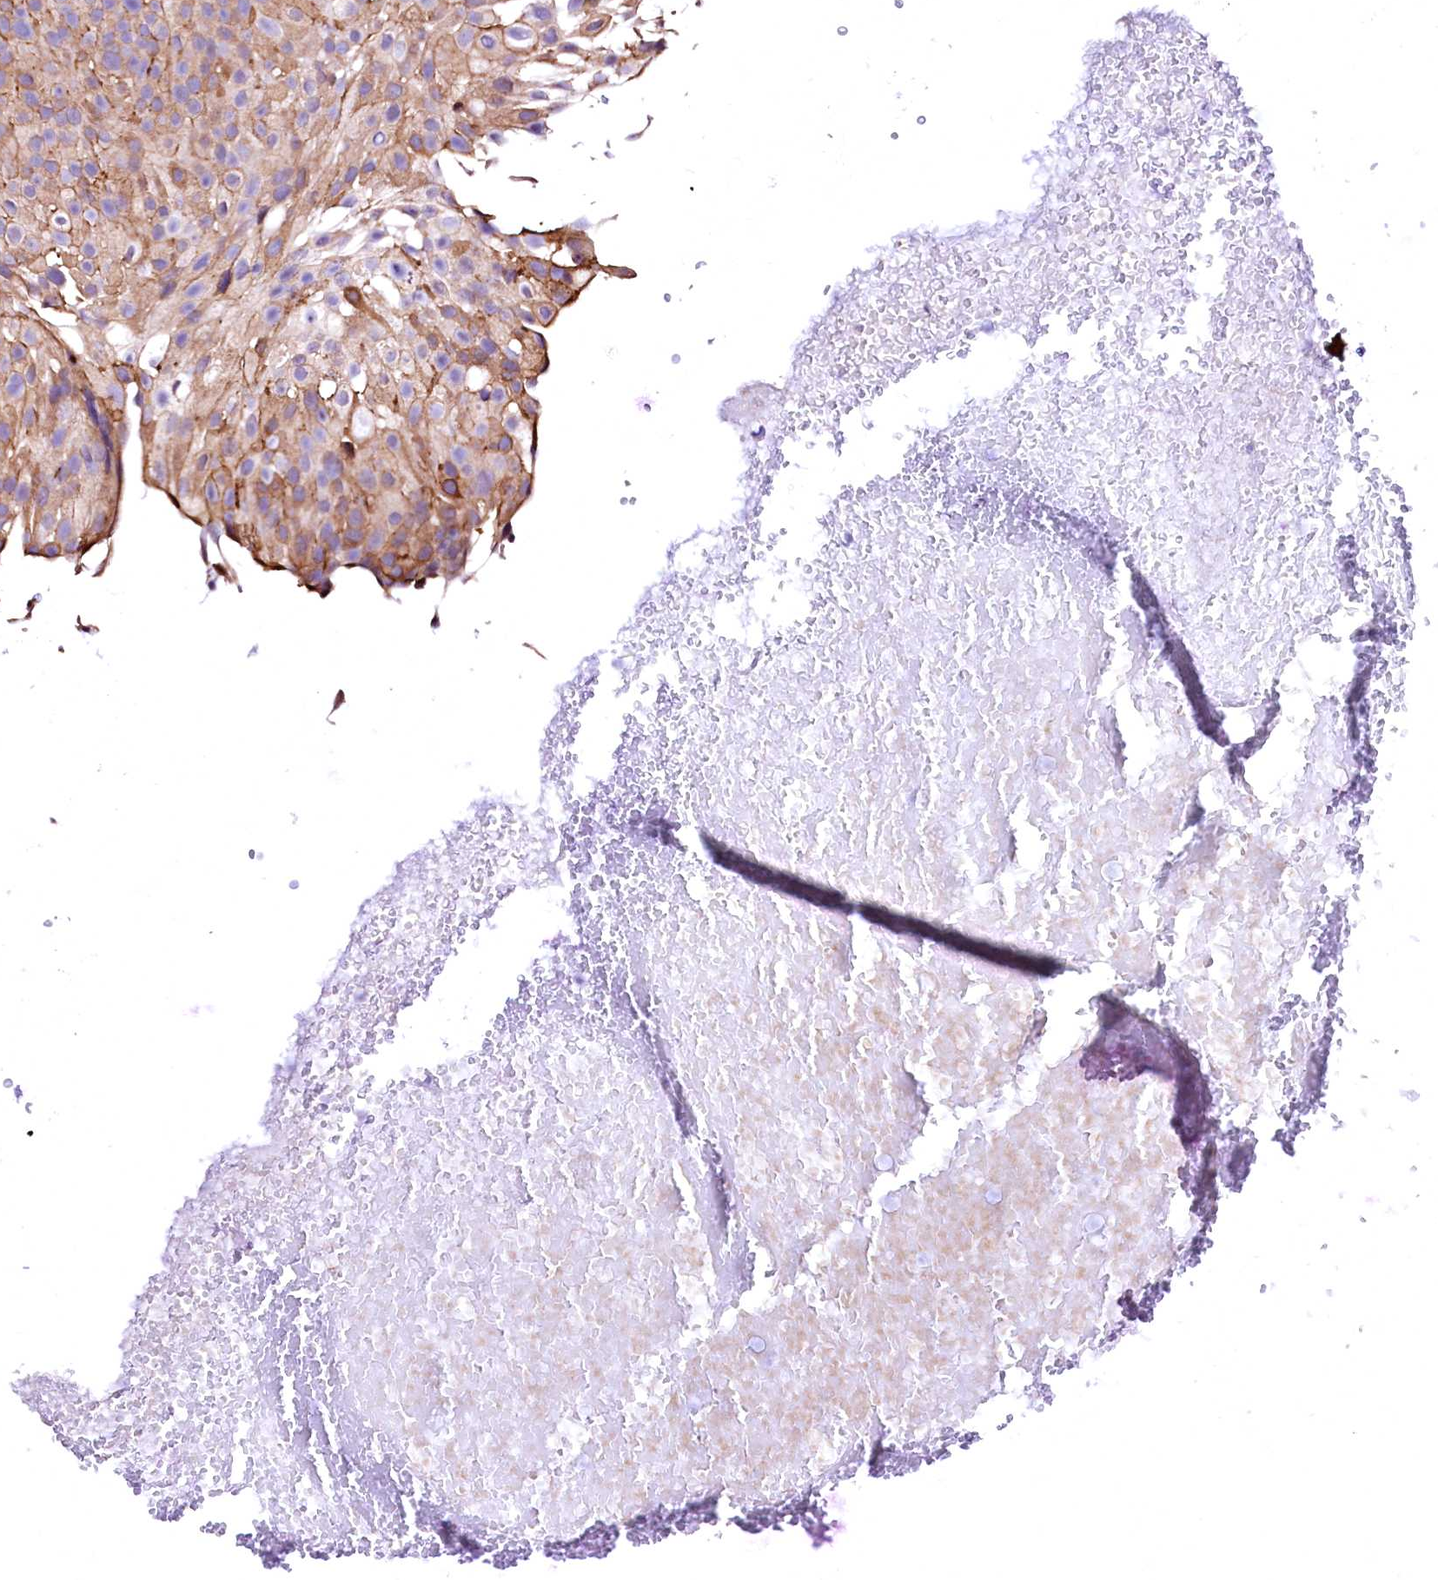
{"staining": {"intensity": "moderate", "quantity": "25%-75%", "location": "cytoplasmic/membranous"}, "tissue": "urothelial cancer", "cell_type": "Tumor cells", "image_type": "cancer", "snomed": [{"axis": "morphology", "description": "Urothelial carcinoma, Low grade"}, {"axis": "topography", "description": "Urinary bladder"}], "caption": "Human urothelial cancer stained with a protein marker demonstrates moderate staining in tumor cells.", "gene": "GPR176", "patient": {"sex": "male", "age": 78}}